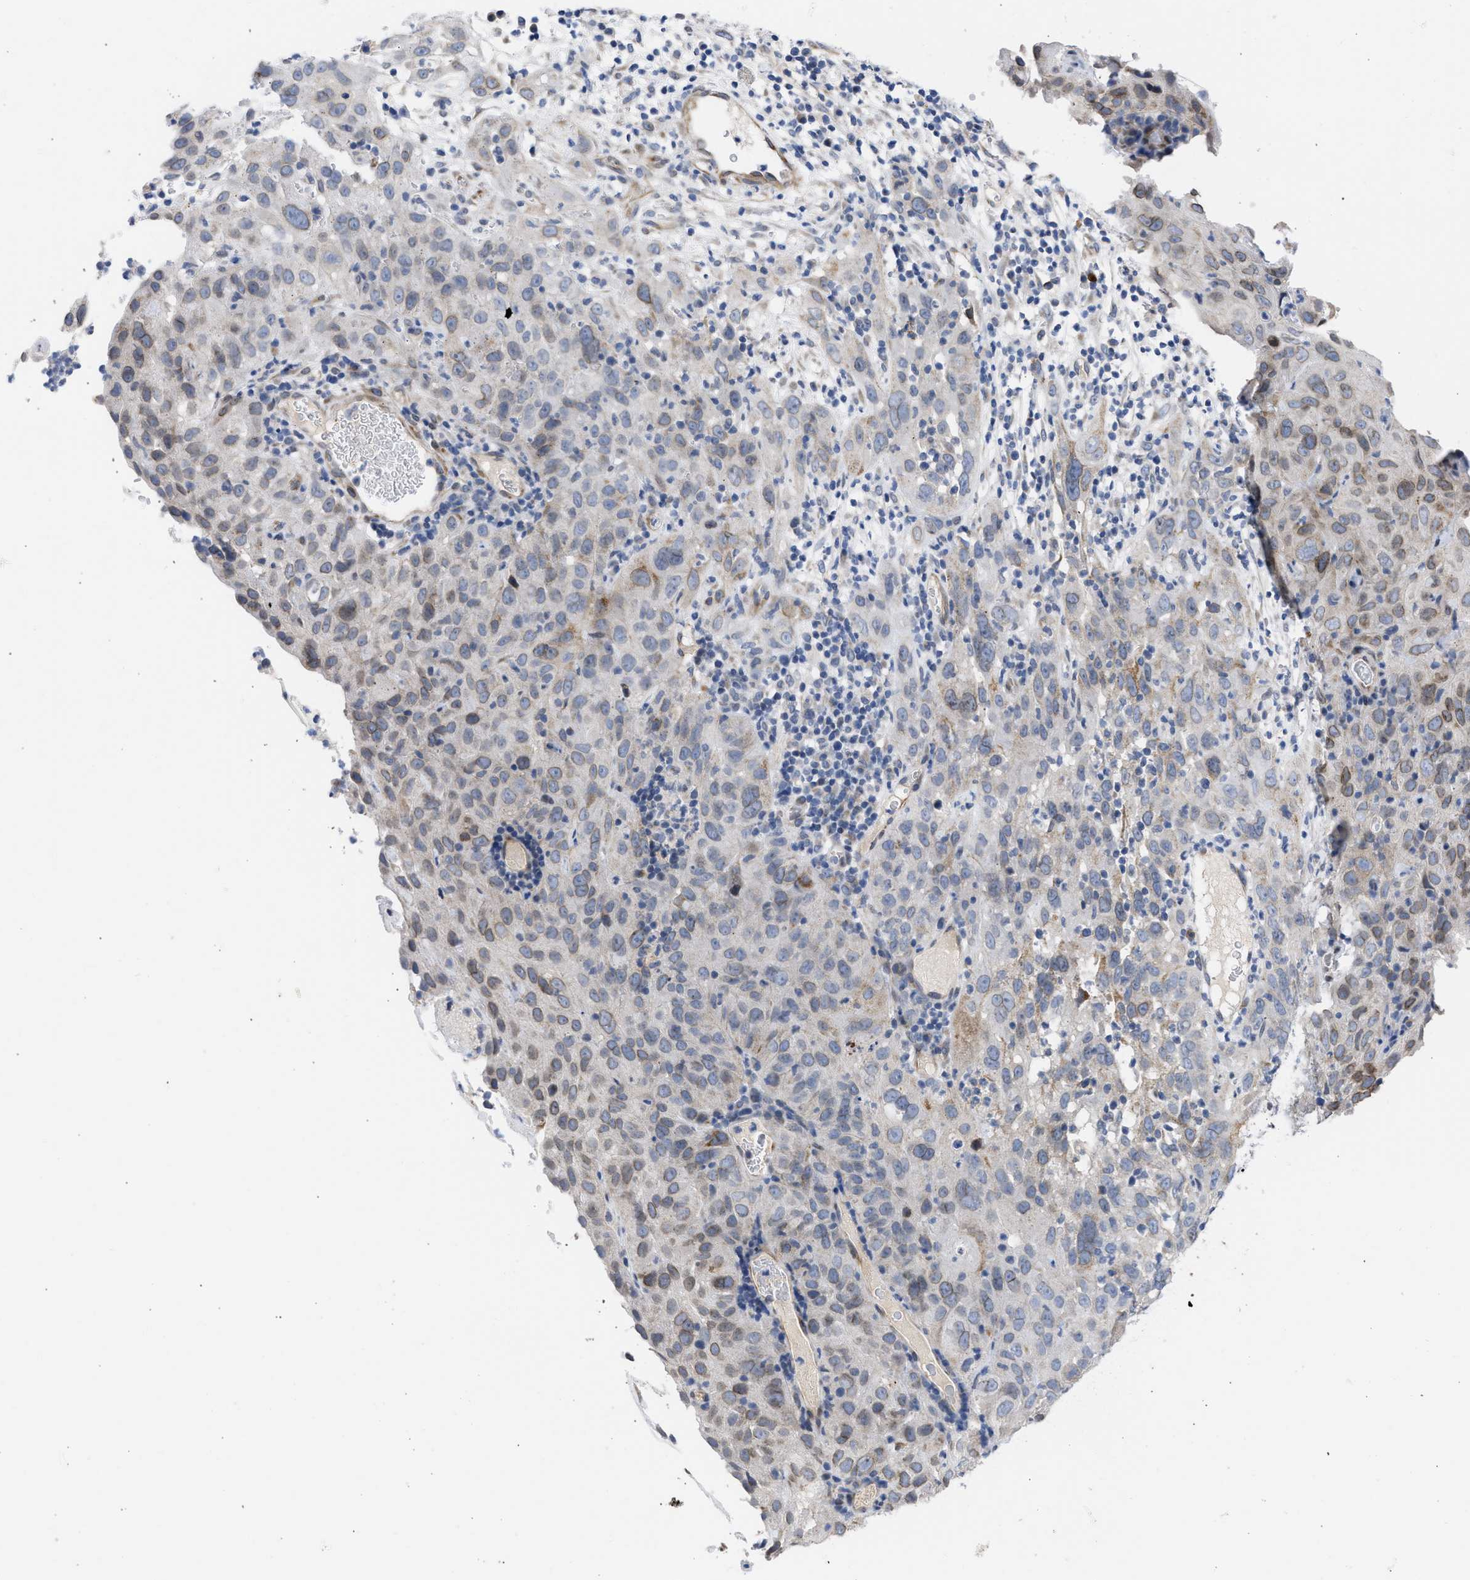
{"staining": {"intensity": "weak", "quantity": "<25%", "location": "cytoplasmic/membranous,nuclear"}, "tissue": "cervical cancer", "cell_type": "Tumor cells", "image_type": "cancer", "snomed": [{"axis": "morphology", "description": "Squamous cell carcinoma, NOS"}, {"axis": "topography", "description": "Cervix"}], "caption": "A high-resolution micrograph shows immunohistochemistry staining of cervical cancer (squamous cell carcinoma), which displays no significant positivity in tumor cells. (Stains: DAB (3,3'-diaminobenzidine) immunohistochemistry with hematoxylin counter stain, Microscopy: brightfield microscopy at high magnification).", "gene": "NUP35", "patient": {"sex": "female", "age": 32}}